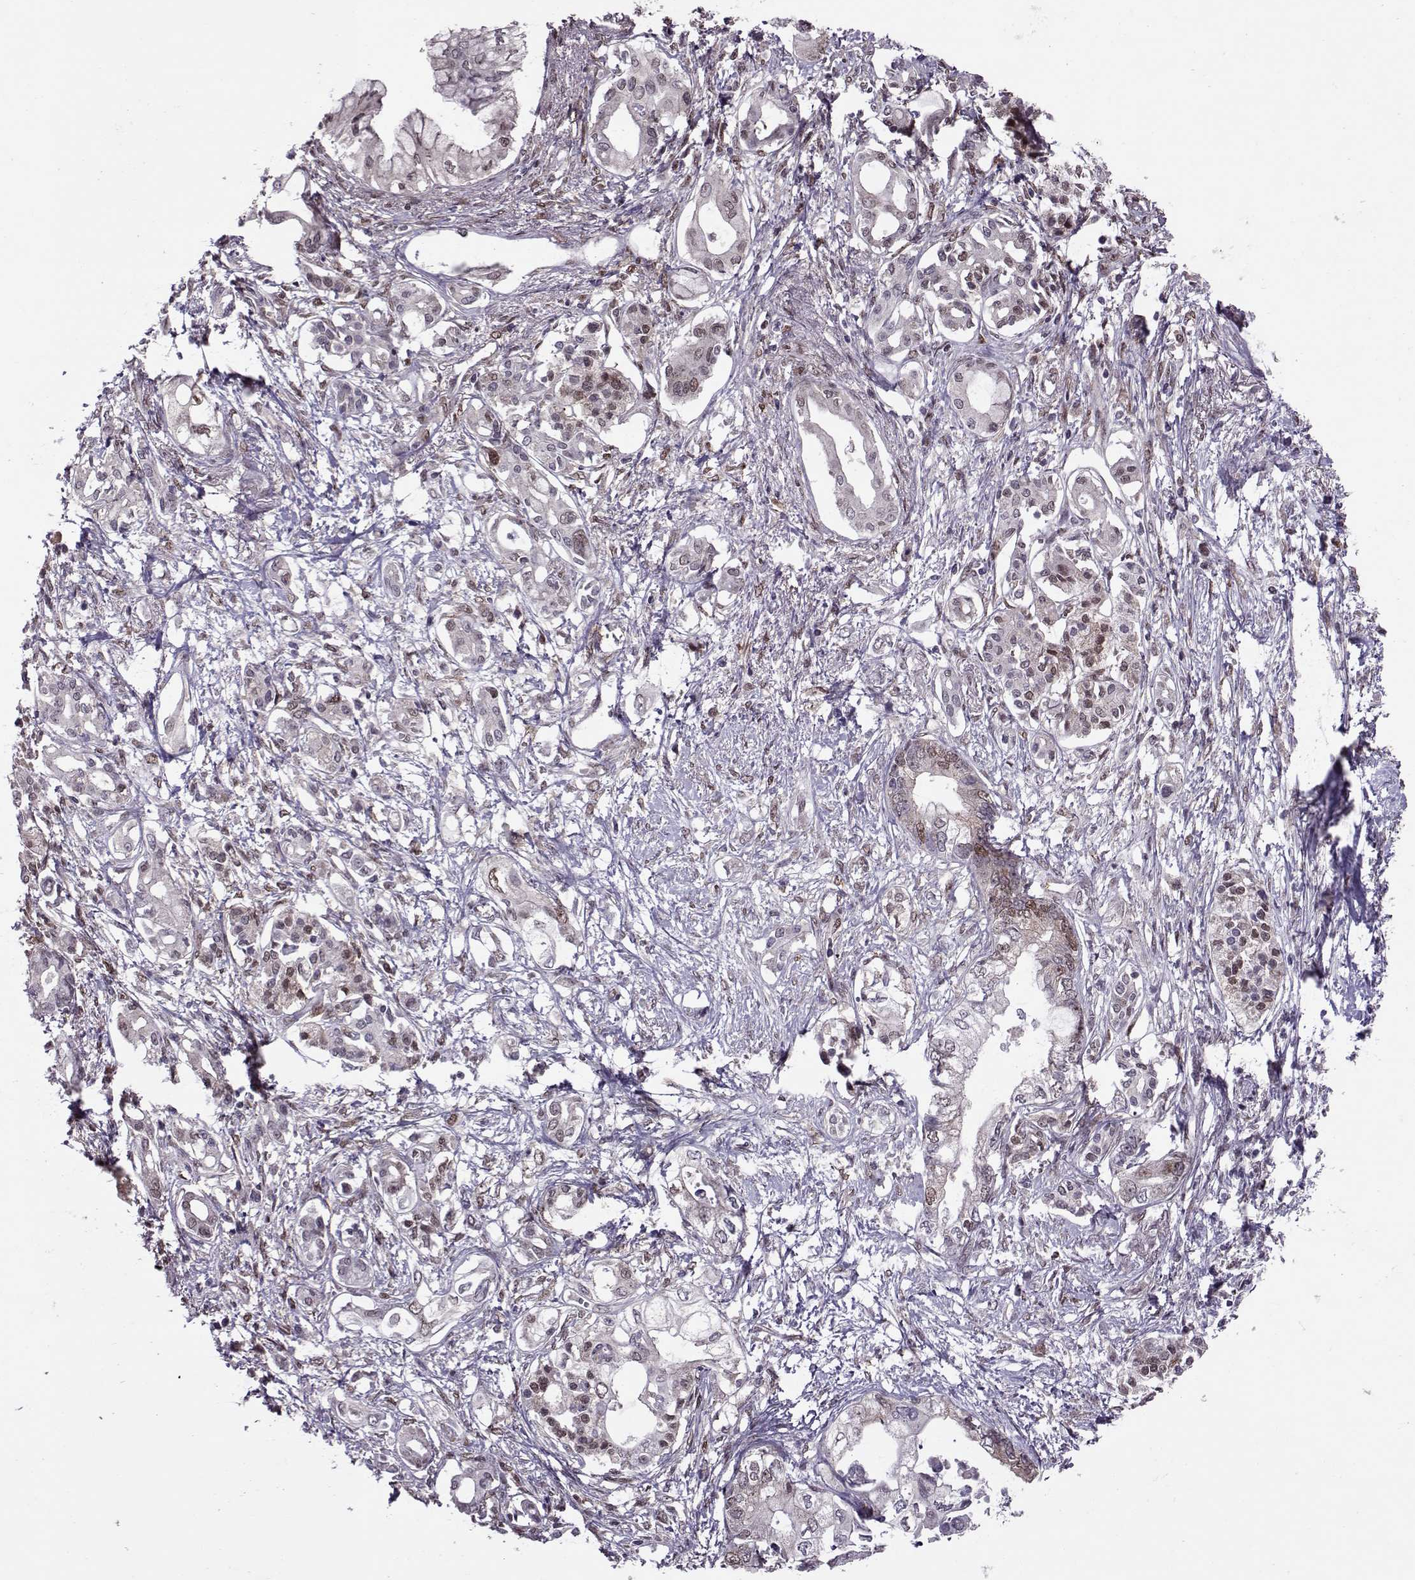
{"staining": {"intensity": "weak", "quantity": "<25%", "location": "nuclear"}, "tissue": "pancreatic cancer", "cell_type": "Tumor cells", "image_type": "cancer", "snomed": [{"axis": "morphology", "description": "Adenocarcinoma, NOS"}, {"axis": "topography", "description": "Pancreas"}], "caption": "IHC photomicrograph of neoplastic tissue: adenocarcinoma (pancreatic) stained with DAB (3,3'-diaminobenzidine) reveals no significant protein positivity in tumor cells.", "gene": "CDK4", "patient": {"sex": "female", "age": 63}}